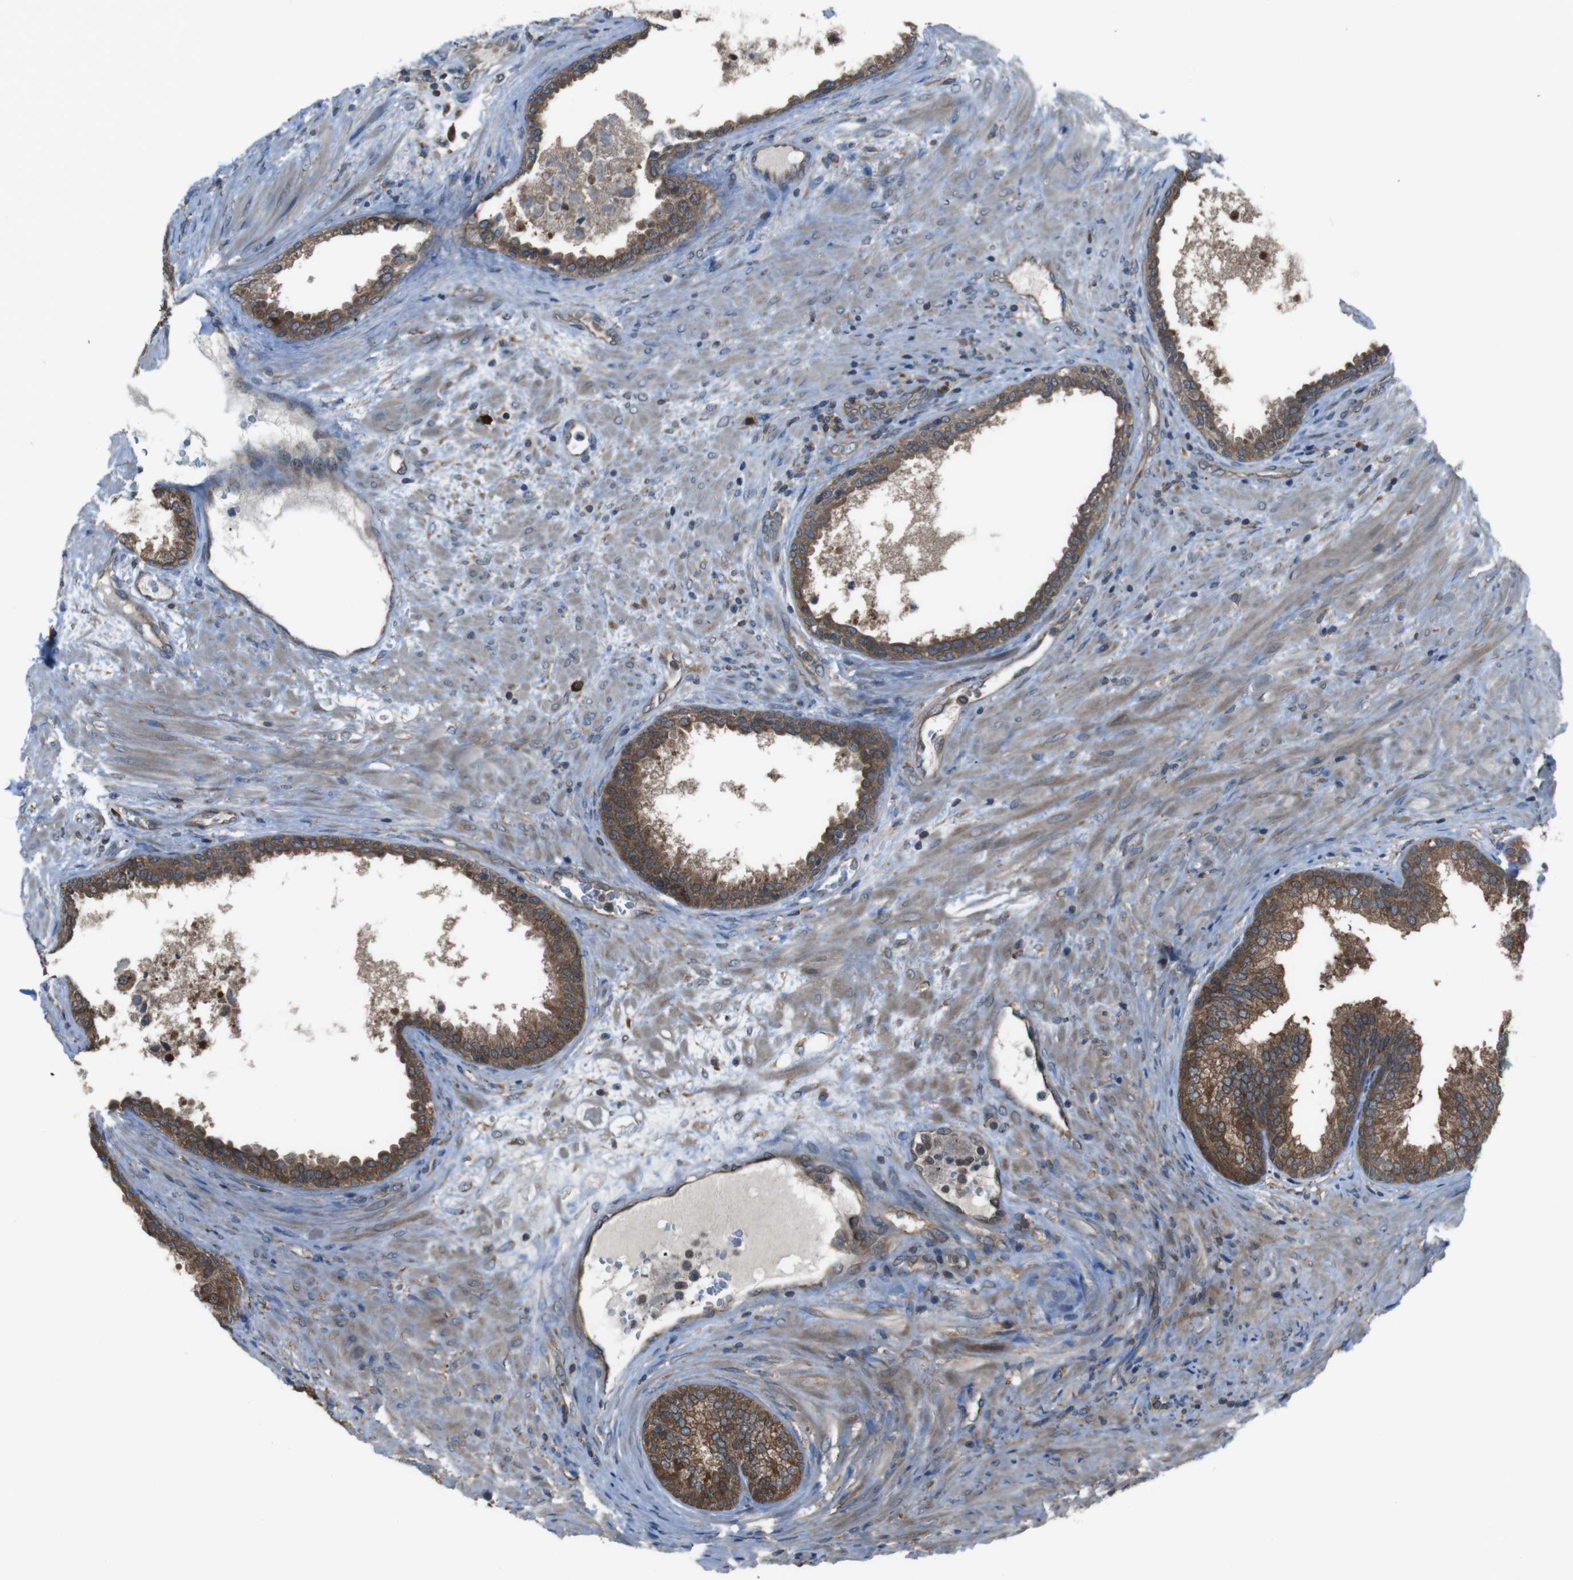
{"staining": {"intensity": "moderate", "quantity": ">75%", "location": "cytoplasmic/membranous"}, "tissue": "prostate", "cell_type": "Glandular cells", "image_type": "normal", "snomed": [{"axis": "morphology", "description": "Normal tissue, NOS"}, {"axis": "topography", "description": "Prostate"}], "caption": "Protein positivity by immunohistochemistry (IHC) reveals moderate cytoplasmic/membranous positivity in approximately >75% of glandular cells in unremarkable prostate.", "gene": "SSR3", "patient": {"sex": "male", "age": 76}}